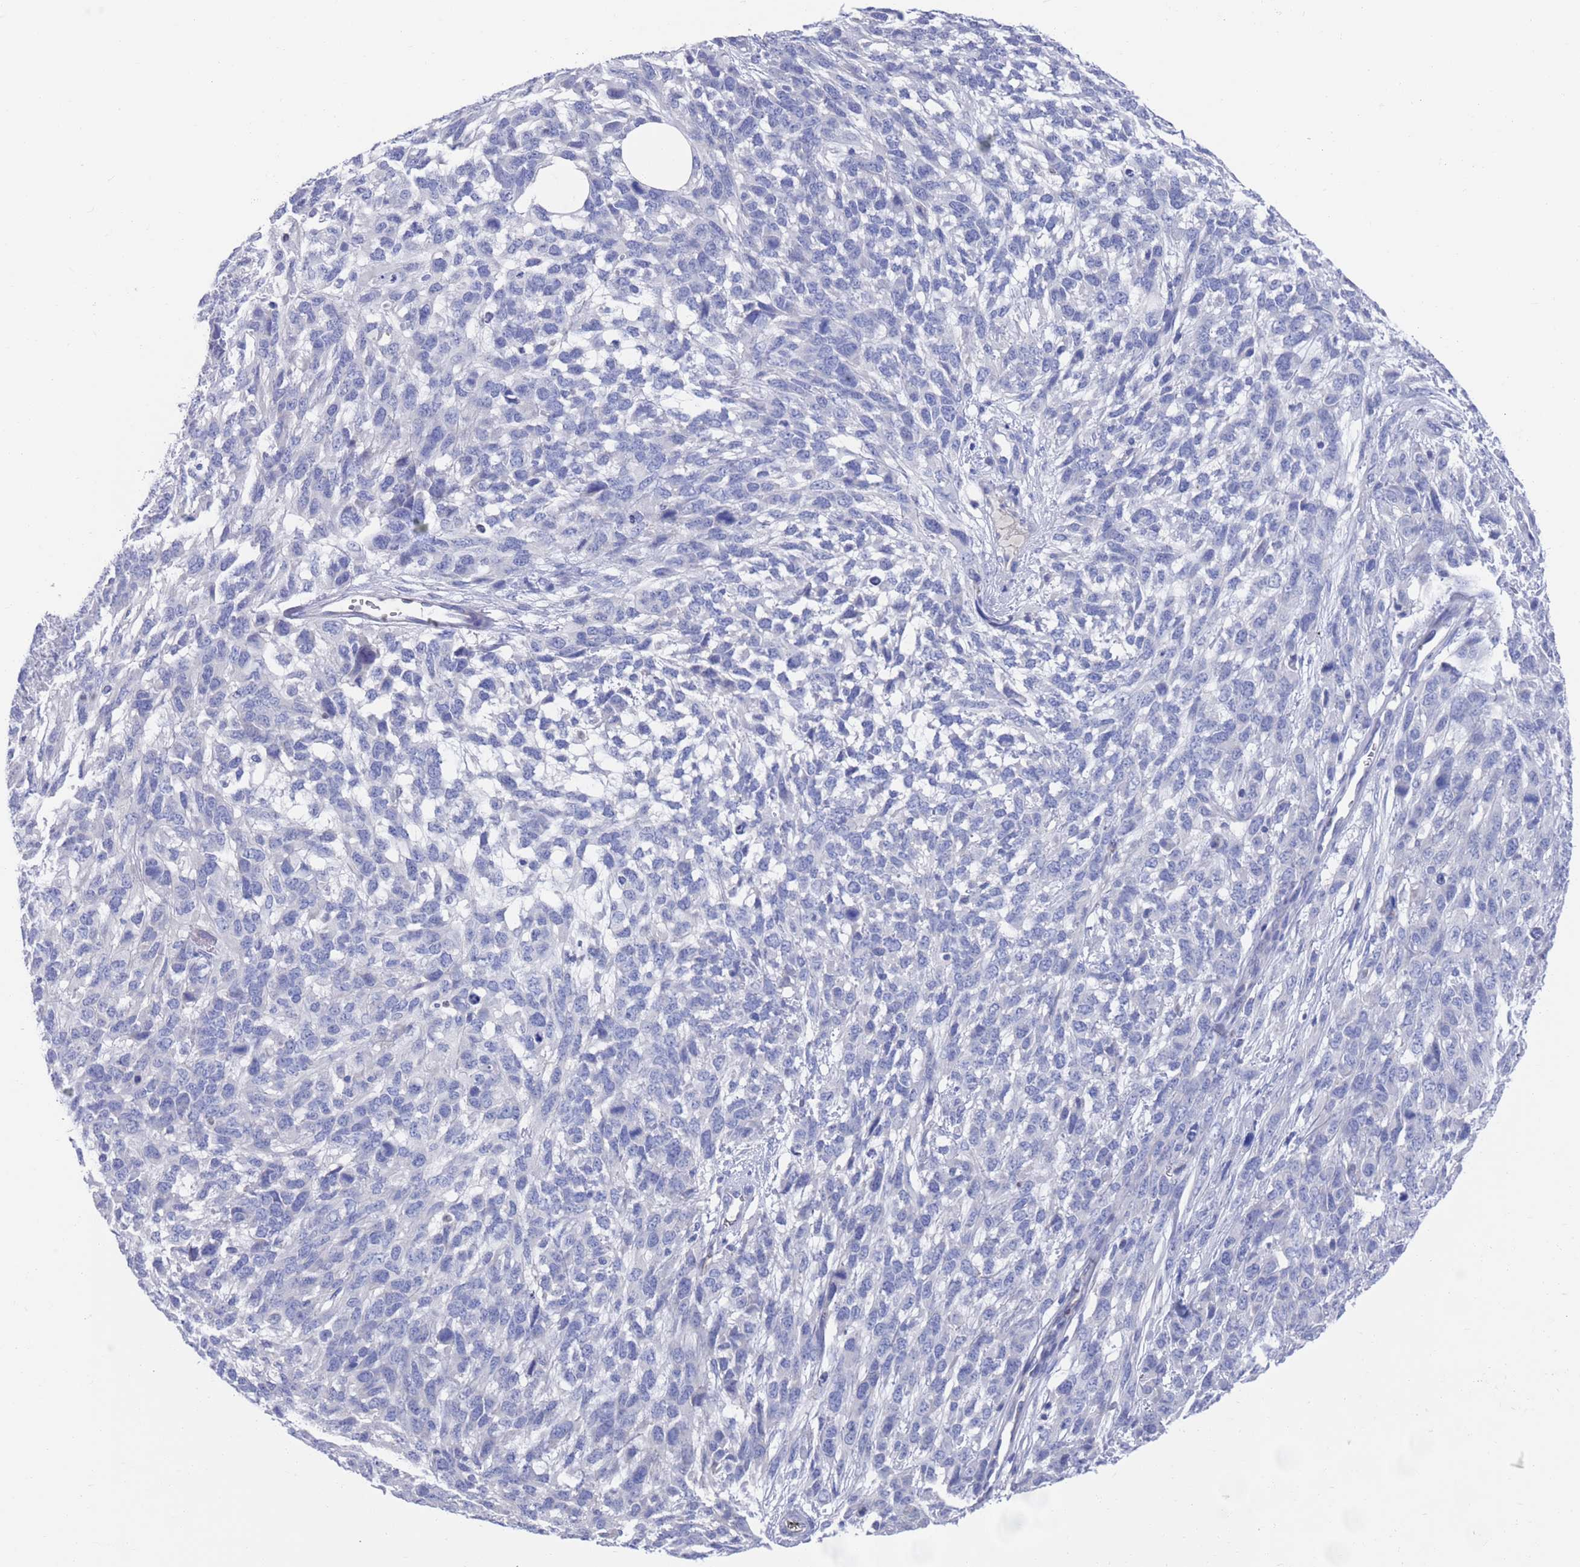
{"staining": {"intensity": "negative", "quantity": "none", "location": "none"}, "tissue": "melanoma", "cell_type": "Tumor cells", "image_type": "cancer", "snomed": [{"axis": "morphology", "description": "Normal morphology"}, {"axis": "morphology", "description": "Malignant melanoma, NOS"}, {"axis": "topography", "description": "Skin"}], "caption": "This is a histopathology image of immunohistochemistry (IHC) staining of malignant melanoma, which shows no positivity in tumor cells.", "gene": "MTMR2", "patient": {"sex": "female", "age": 72}}